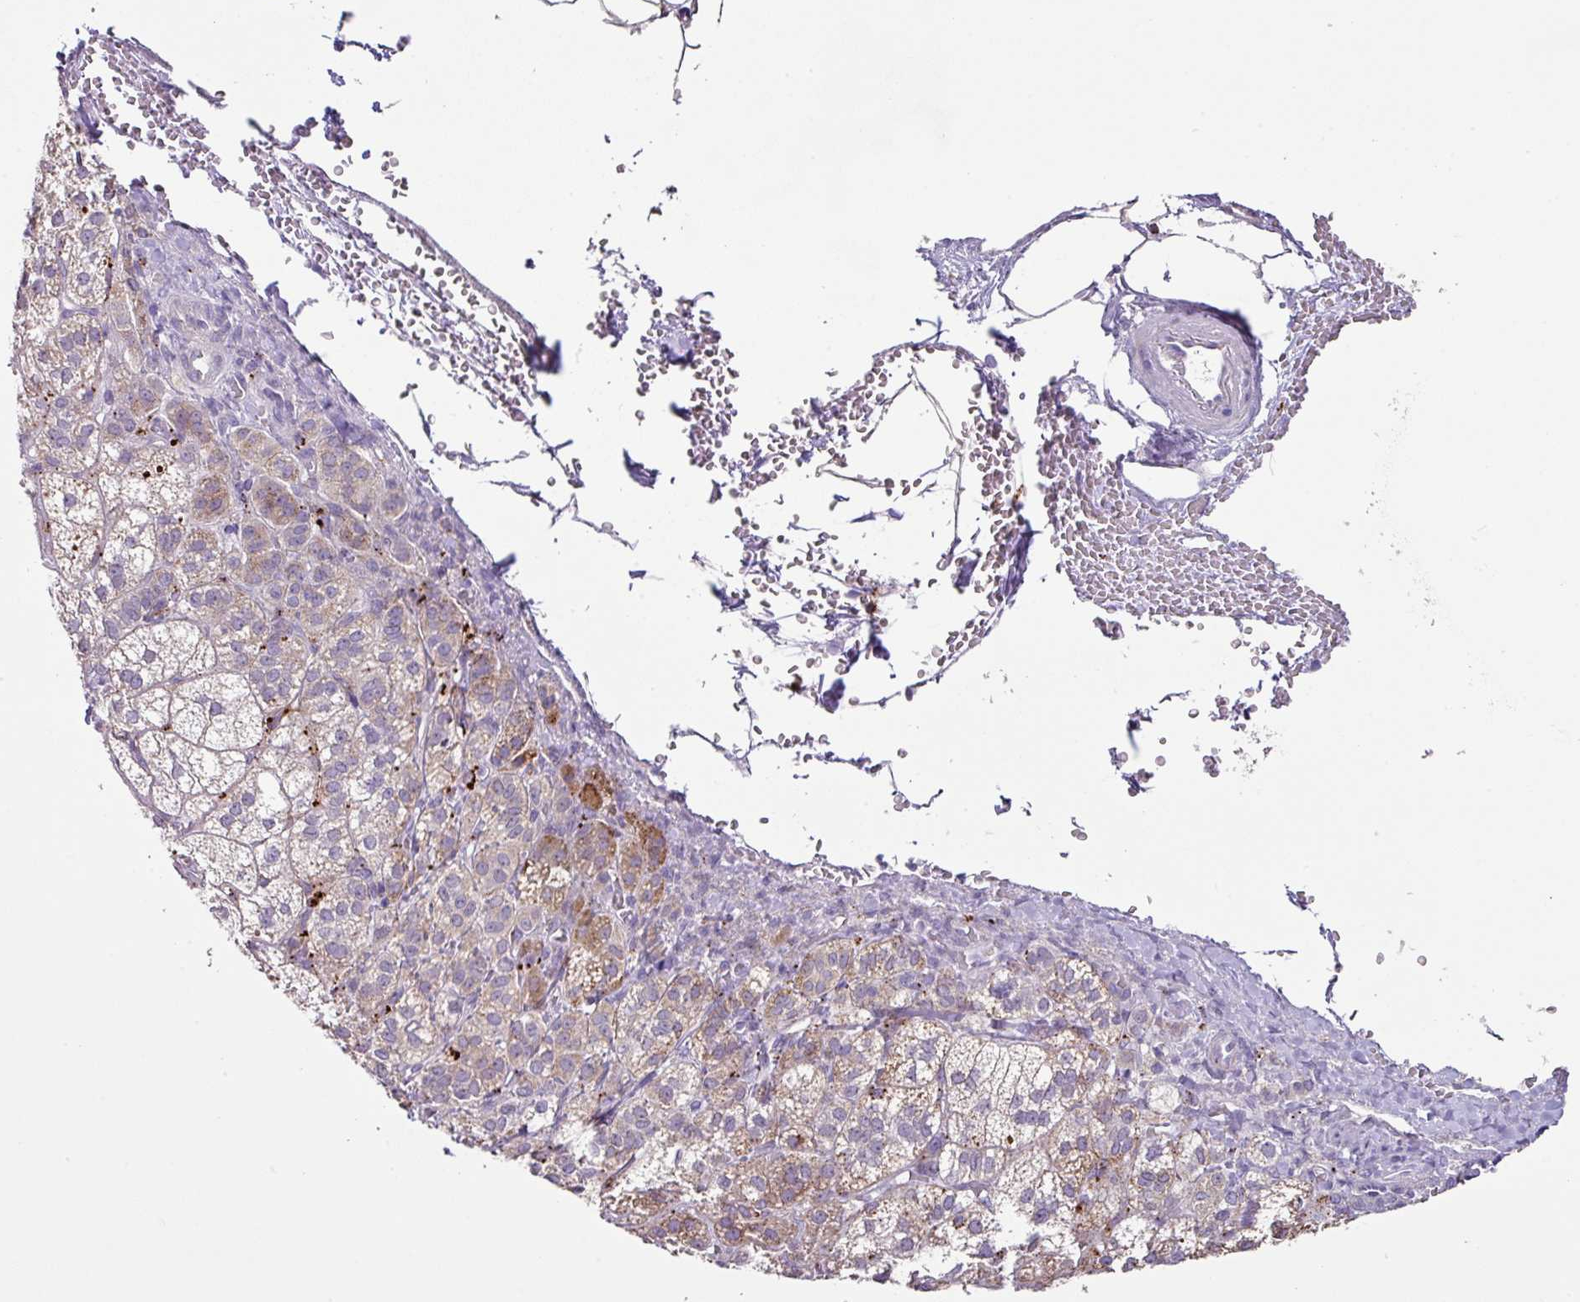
{"staining": {"intensity": "moderate", "quantity": "25%-75%", "location": "cytoplasmic/membranous"}, "tissue": "adrenal gland", "cell_type": "Glandular cells", "image_type": "normal", "snomed": [{"axis": "morphology", "description": "Normal tissue, NOS"}, {"axis": "topography", "description": "Adrenal gland"}], "caption": "Glandular cells demonstrate medium levels of moderate cytoplasmic/membranous positivity in approximately 25%-75% of cells in unremarkable adrenal gland.", "gene": "PLEKHH3", "patient": {"sex": "female", "age": 60}}